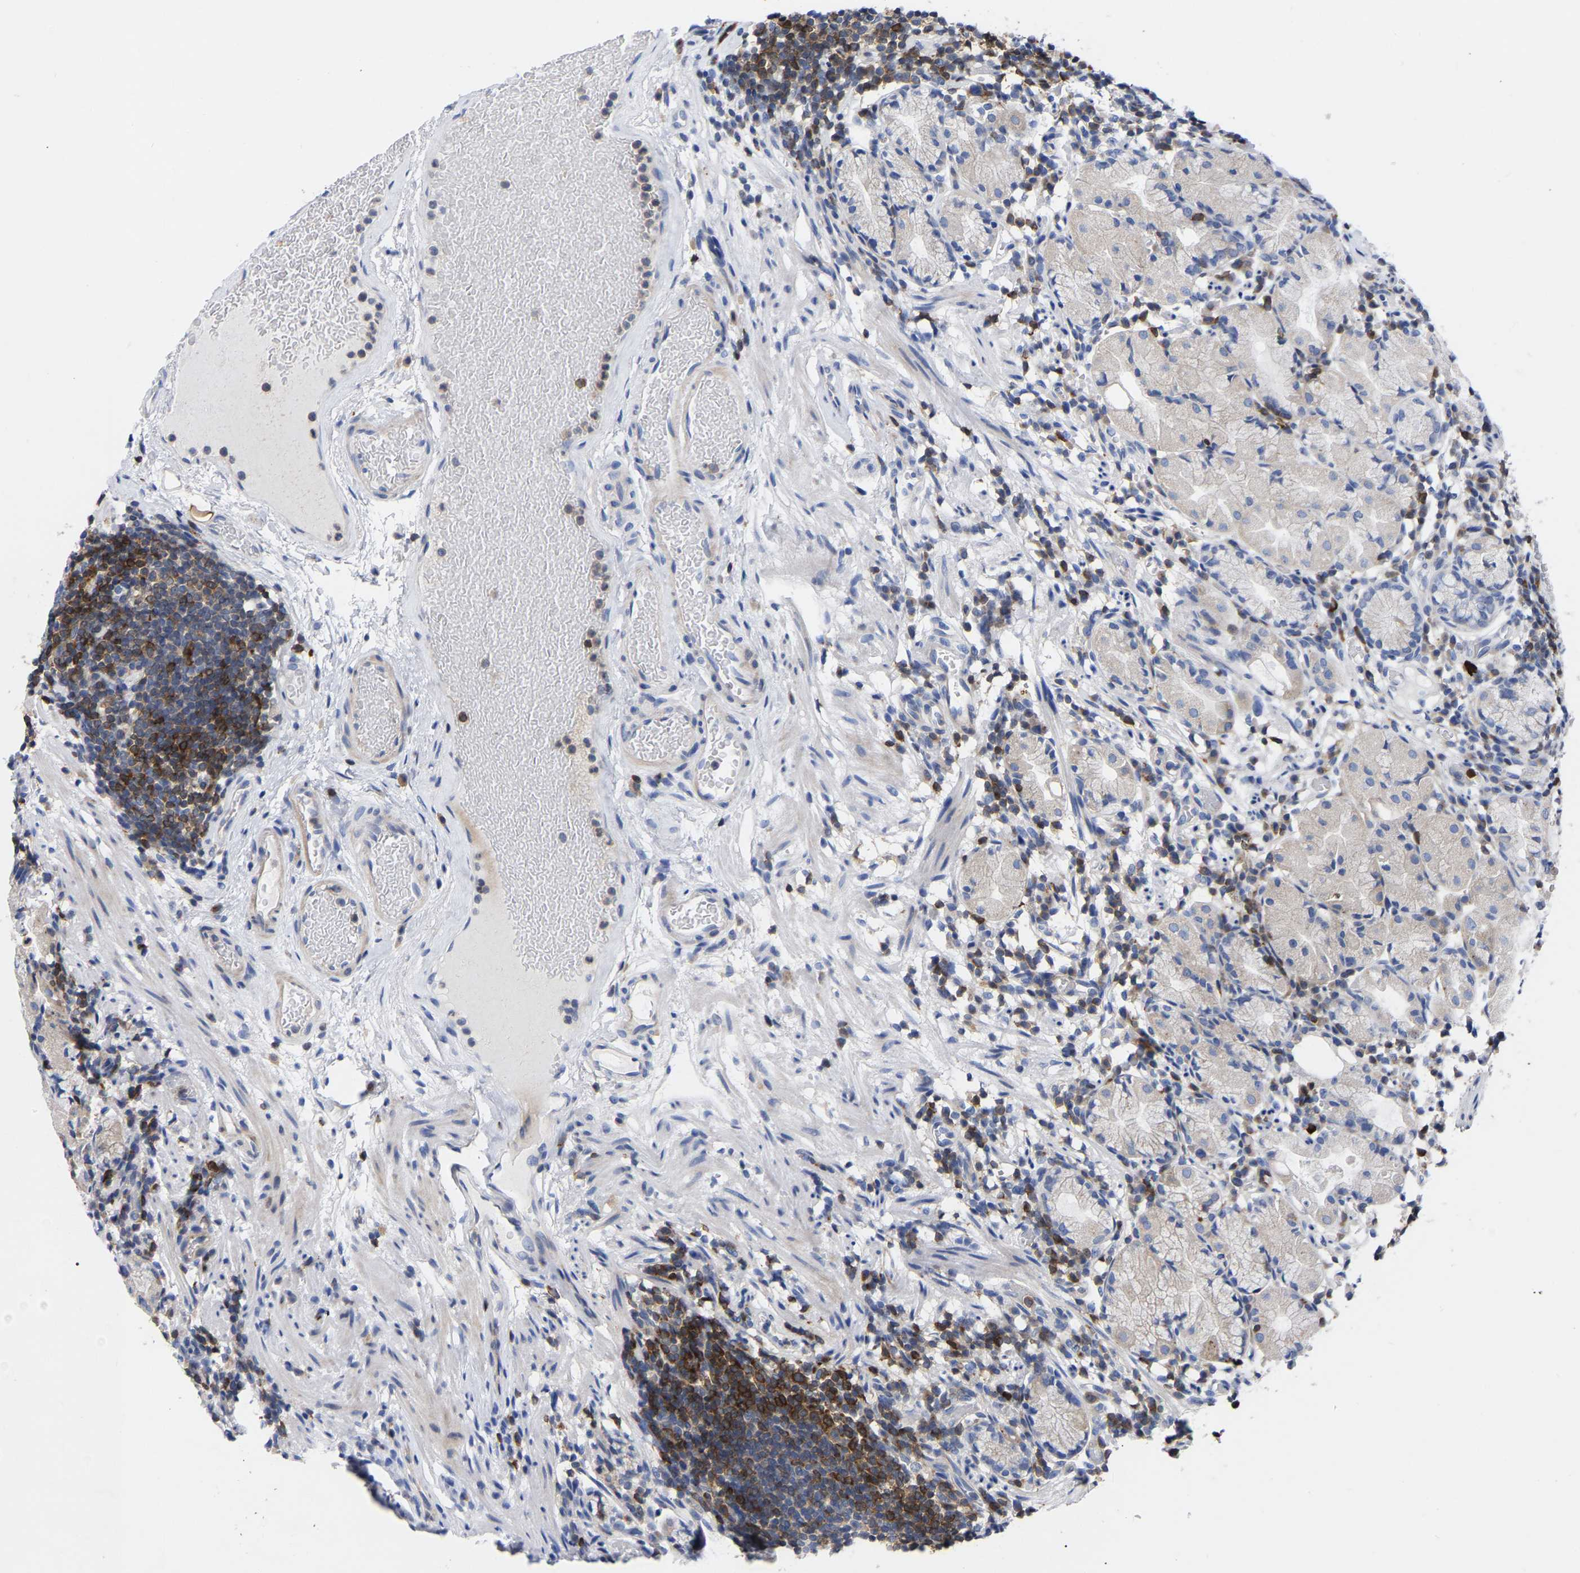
{"staining": {"intensity": "negative", "quantity": "none", "location": "none"}, "tissue": "stomach", "cell_type": "Glandular cells", "image_type": "normal", "snomed": [{"axis": "morphology", "description": "Normal tissue, NOS"}, {"axis": "topography", "description": "Stomach"}, {"axis": "topography", "description": "Stomach, lower"}], "caption": "The immunohistochemistry micrograph has no significant expression in glandular cells of stomach.", "gene": "PTPN7", "patient": {"sex": "female", "age": 75}}